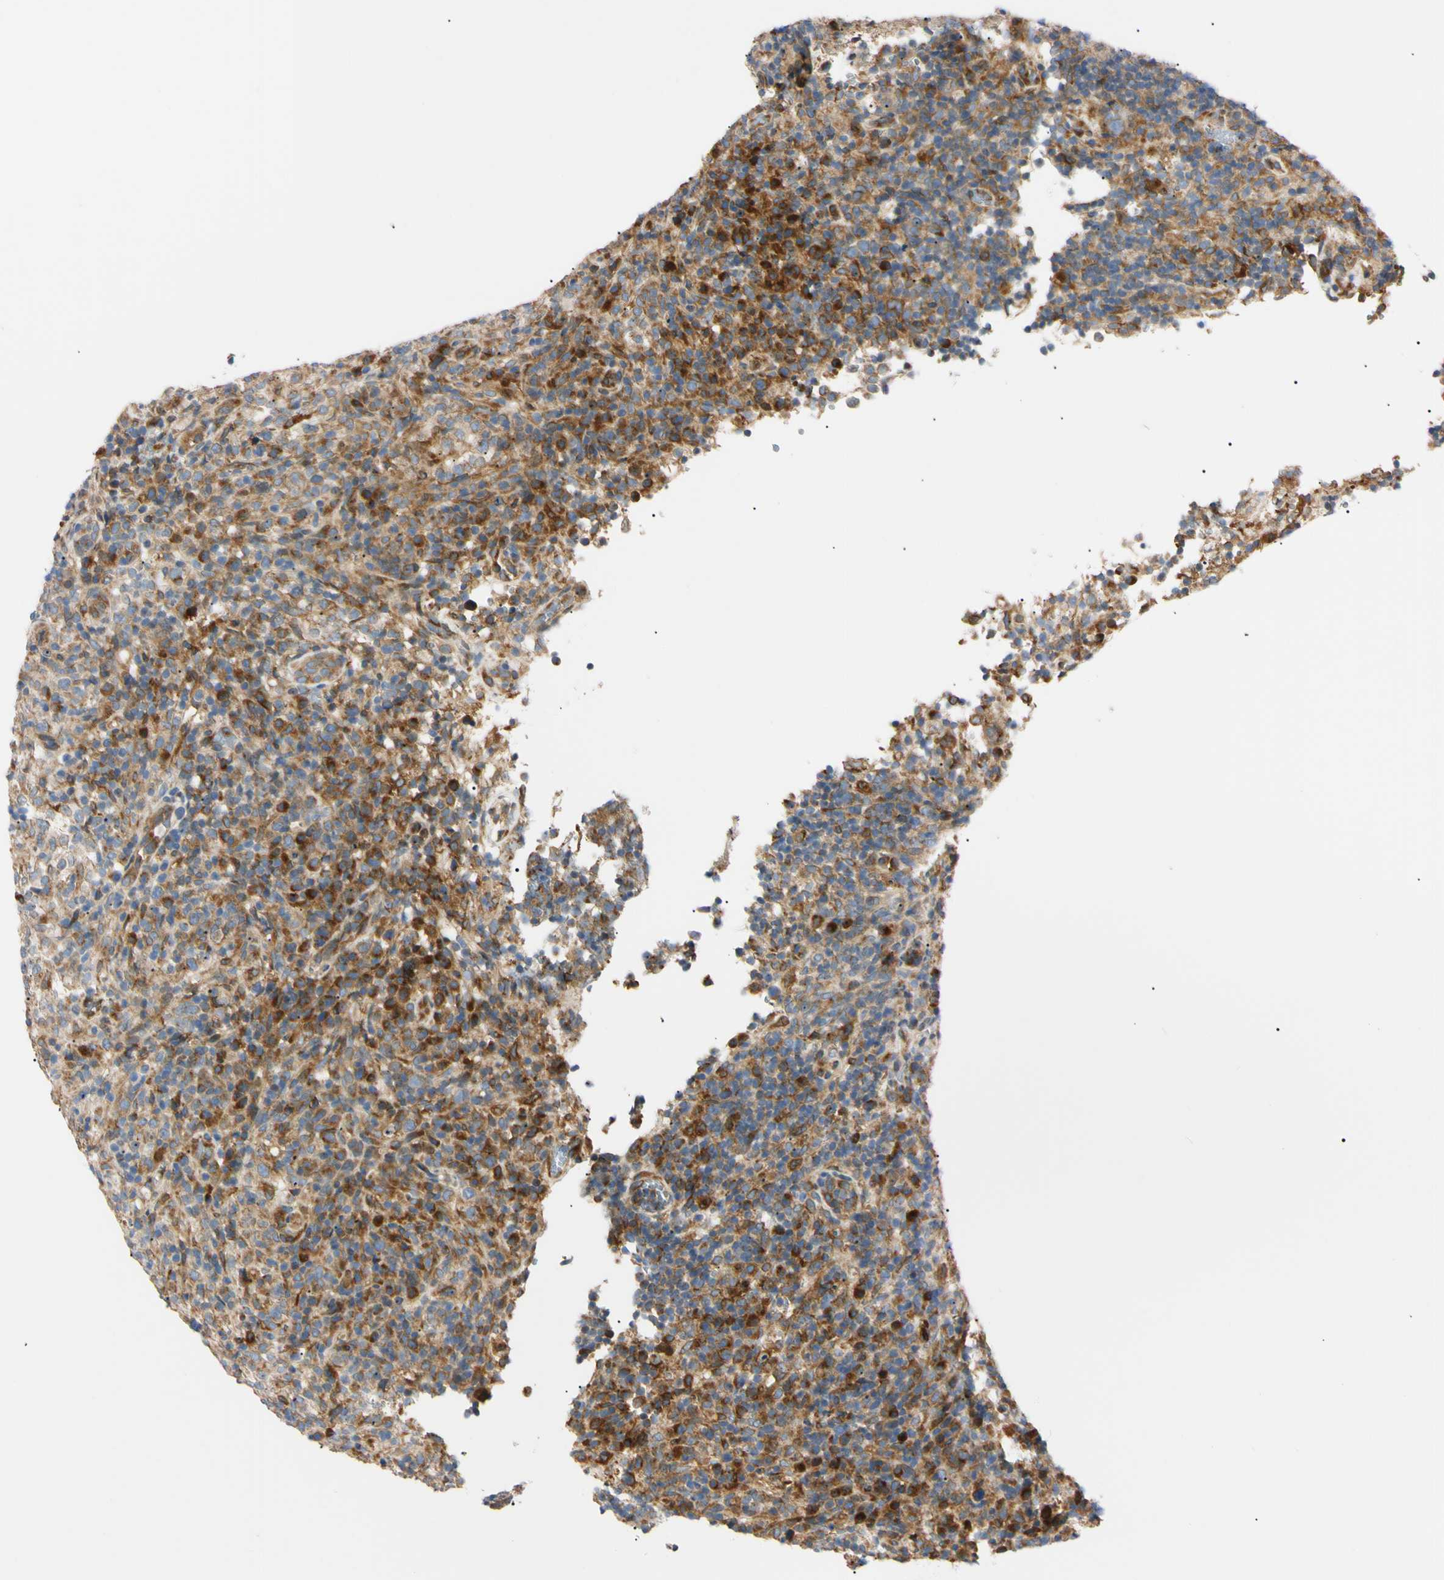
{"staining": {"intensity": "moderate", "quantity": ">75%", "location": "cytoplasmic/membranous"}, "tissue": "lymphoma", "cell_type": "Tumor cells", "image_type": "cancer", "snomed": [{"axis": "morphology", "description": "Malignant lymphoma, non-Hodgkin's type, High grade"}, {"axis": "topography", "description": "Lymph node"}], "caption": "Malignant lymphoma, non-Hodgkin's type (high-grade) stained with a brown dye demonstrates moderate cytoplasmic/membranous positive positivity in approximately >75% of tumor cells.", "gene": "IER3IP1", "patient": {"sex": "female", "age": 76}}